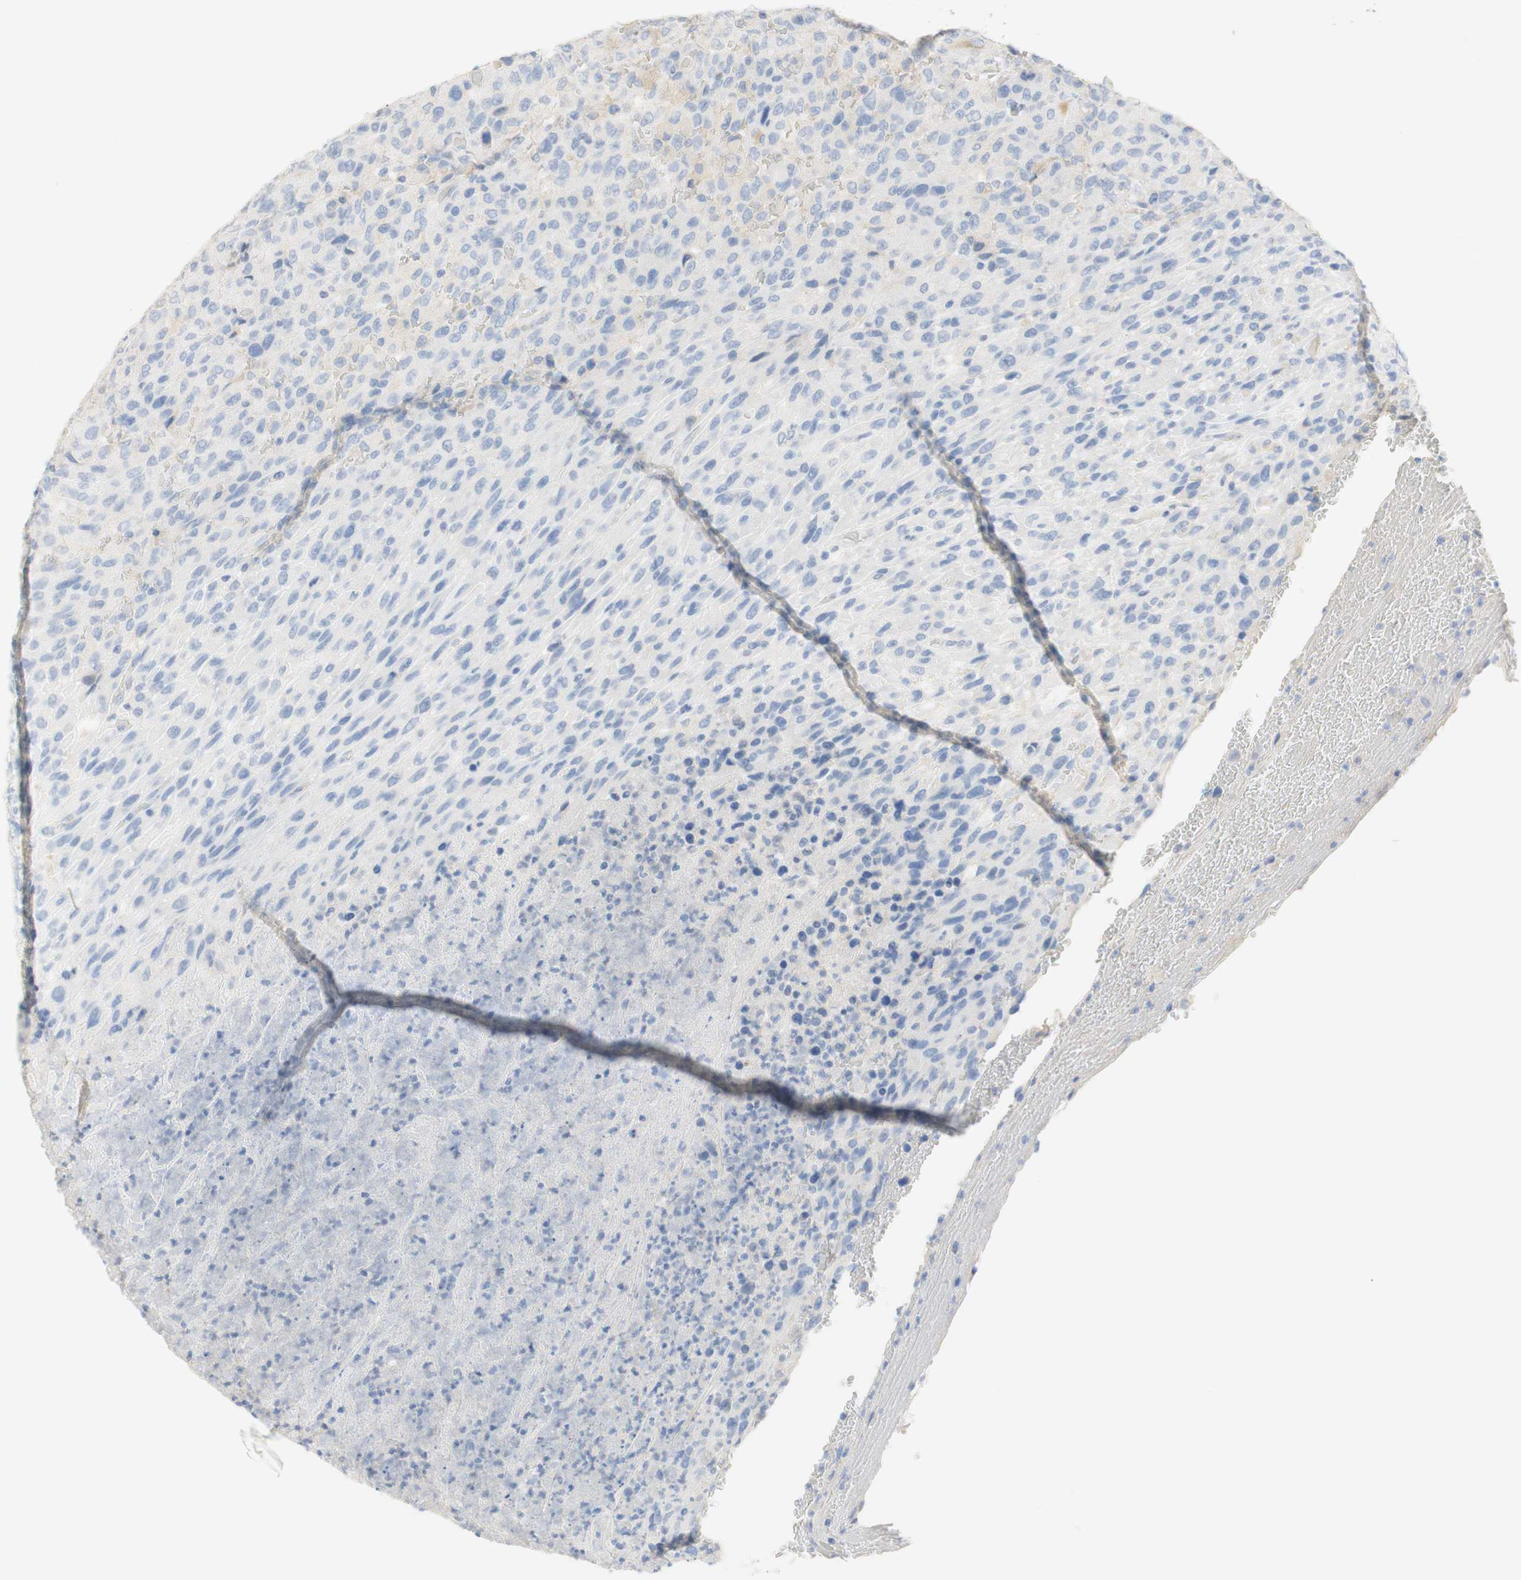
{"staining": {"intensity": "negative", "quantity": "none", "location": "none"}, "tissue": "urothelial cancer", "cell_type": "Tumor cells", "image_type": "cancer", "snomed": [{"axis": "morphology", "description": "Urothelial carcinoma, High grade"}, {"axis": "topography", "description": "Urinary bladder"}], "caption": "Immunohistochemistry (IHC) photomicrograph of neoplastic tissue: urothelial cancer stained with DAB shows no significant protein positivity in tumor cells.", "gene": "SELENBP1", "patient": {"sex": "male", "age": 66}}